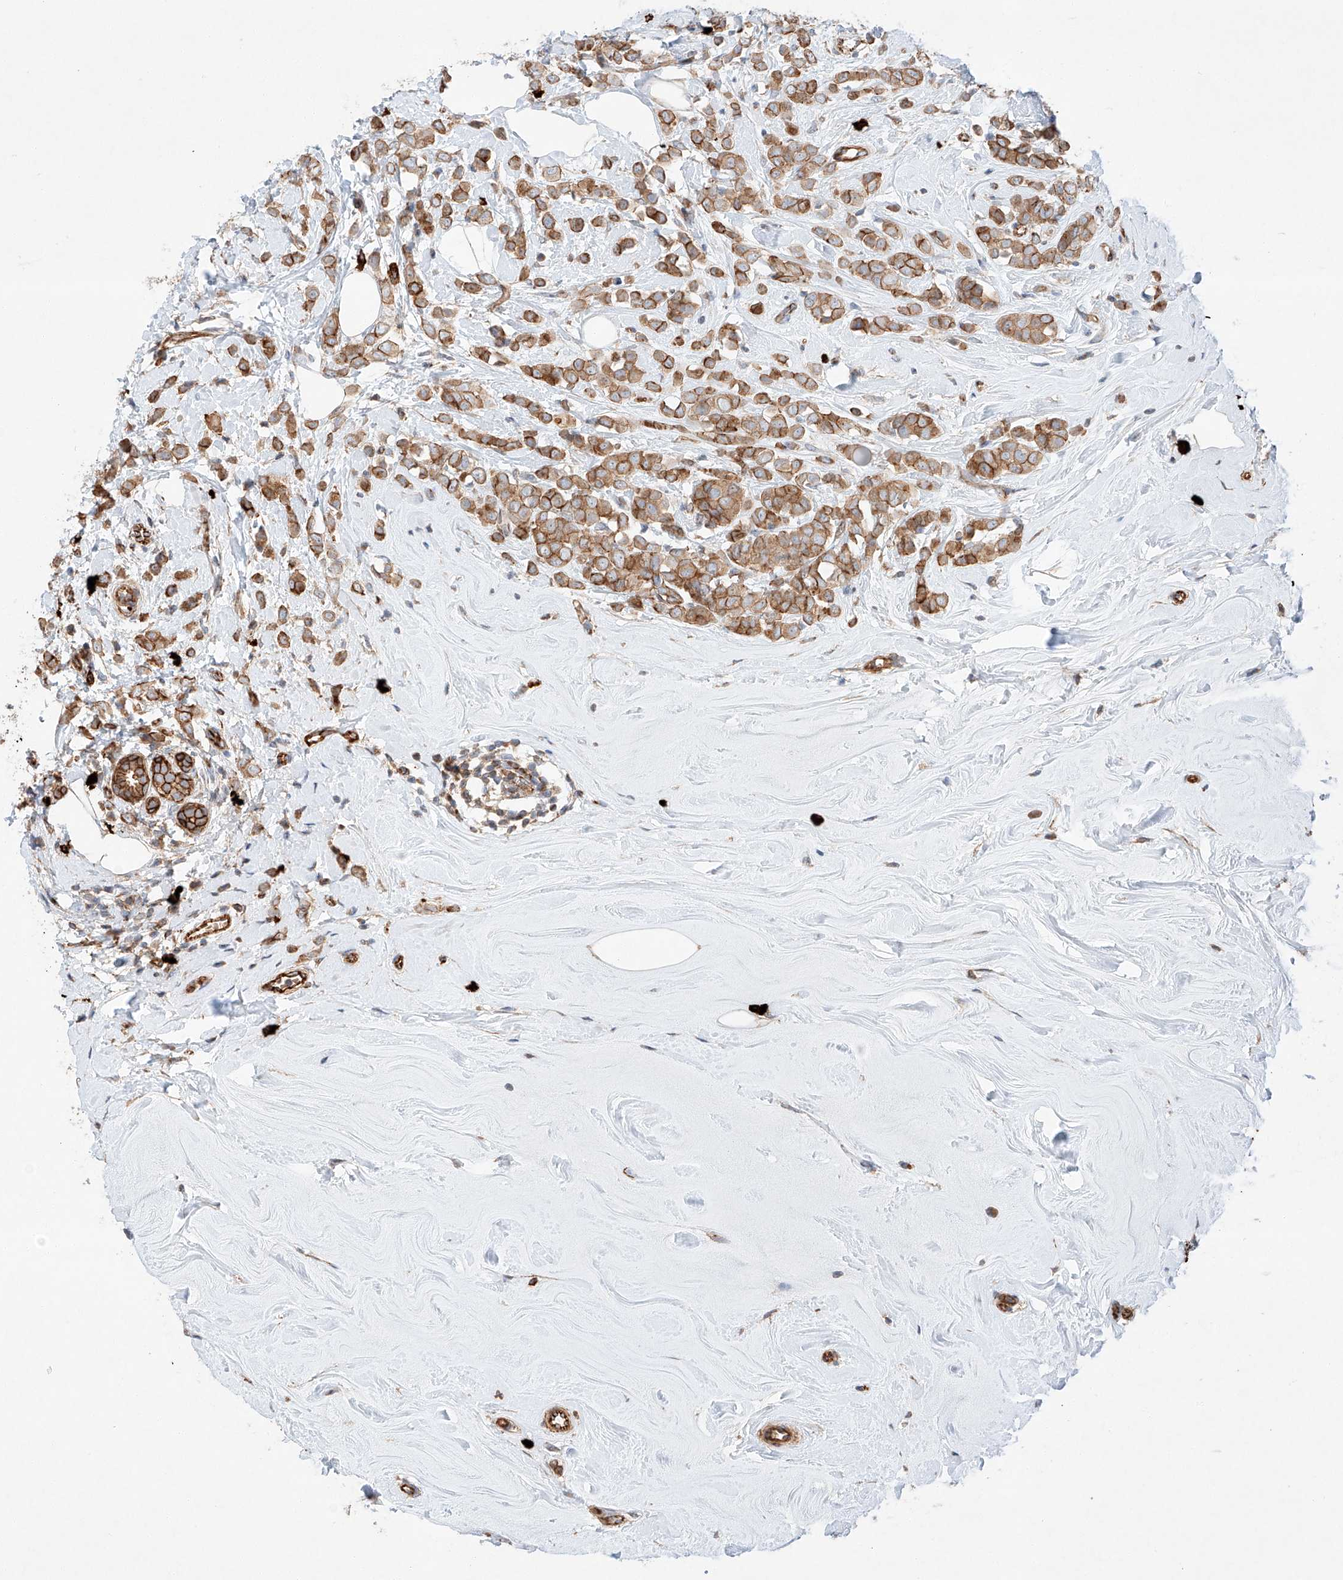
{"staining": {"intensity": "moderate", "quantity": ">75%", "location": "cytoplasmic/membranous"}, "tissue": "breast cancer", "cell_type": "Tumor cells", "image_type": "cancer", "snomed": [{"axis": "morphology", "description": "Lobular carcinoma"}, {"axis": "topography", "description": "Breast"}], "caption": "Breast cancer stained for a protein (brown) displays moderate cytoplasmic/membranous positive expression in approximately >75% of tumor cells.", "gene": "MINDY4", "patient": {"sex": "female", "age": 47}}